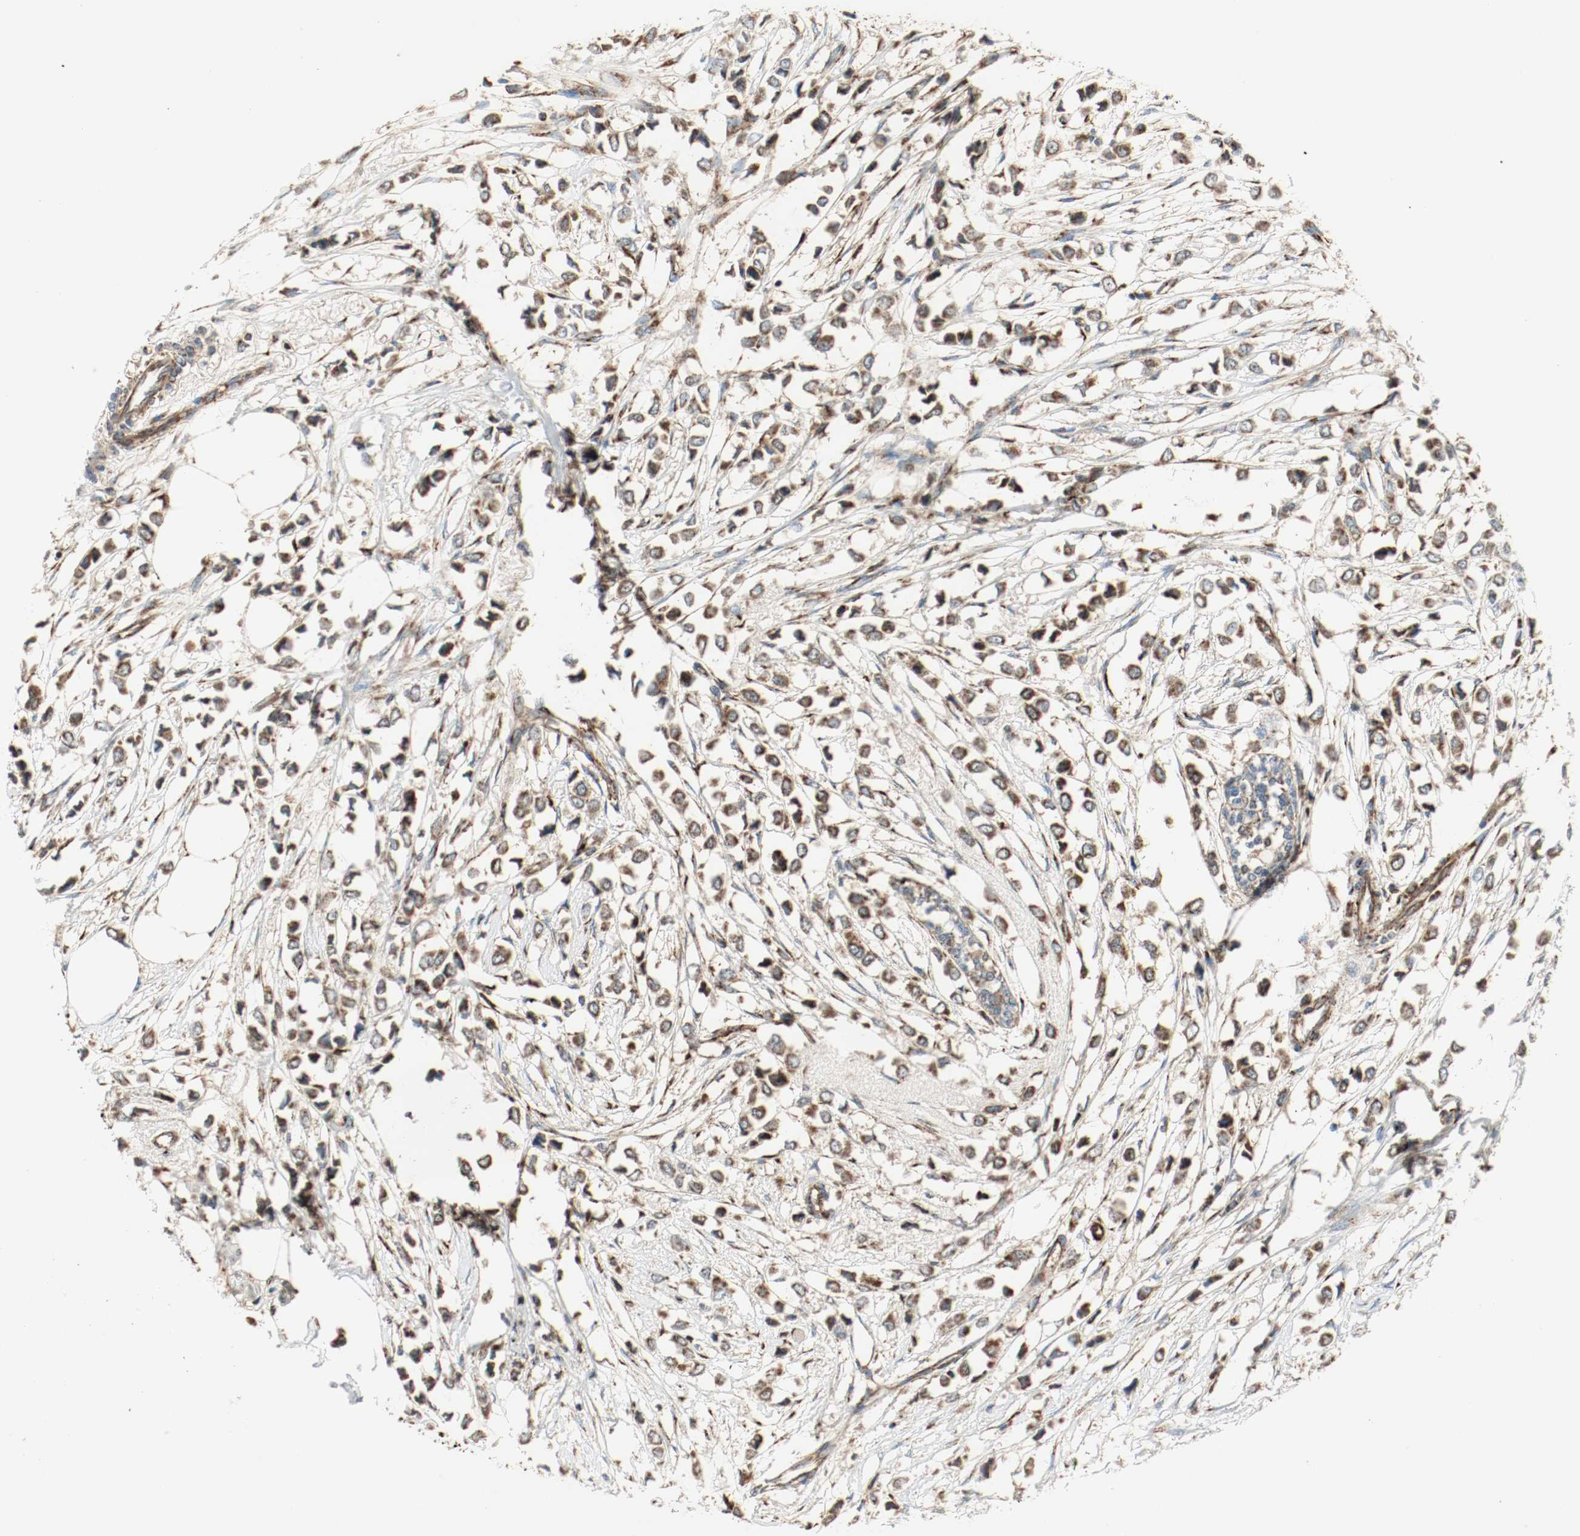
{"staining": {"intensity": "strong", "quantity": ">75%", "location": "cytoplasmic/membranous"}, "tissue": "breast cancer", "cell_type": "Tumor cells", "image_type": "cancer", "snomed": [{"axis": "morphology", "description": "Lobular carcinoma"}, {"axis": "topography", "description": "Breast"}], "caption": "Immunohistochemical staining of breast cancer shows high levels of strong cytoplasmic/membranous expression in about >75% of tumor cells. (DAB IHC, brown staining for protein, blue staining for nuclei).", "gene": "PLCG1", "patient": {"sex": "female", "age": 51}}